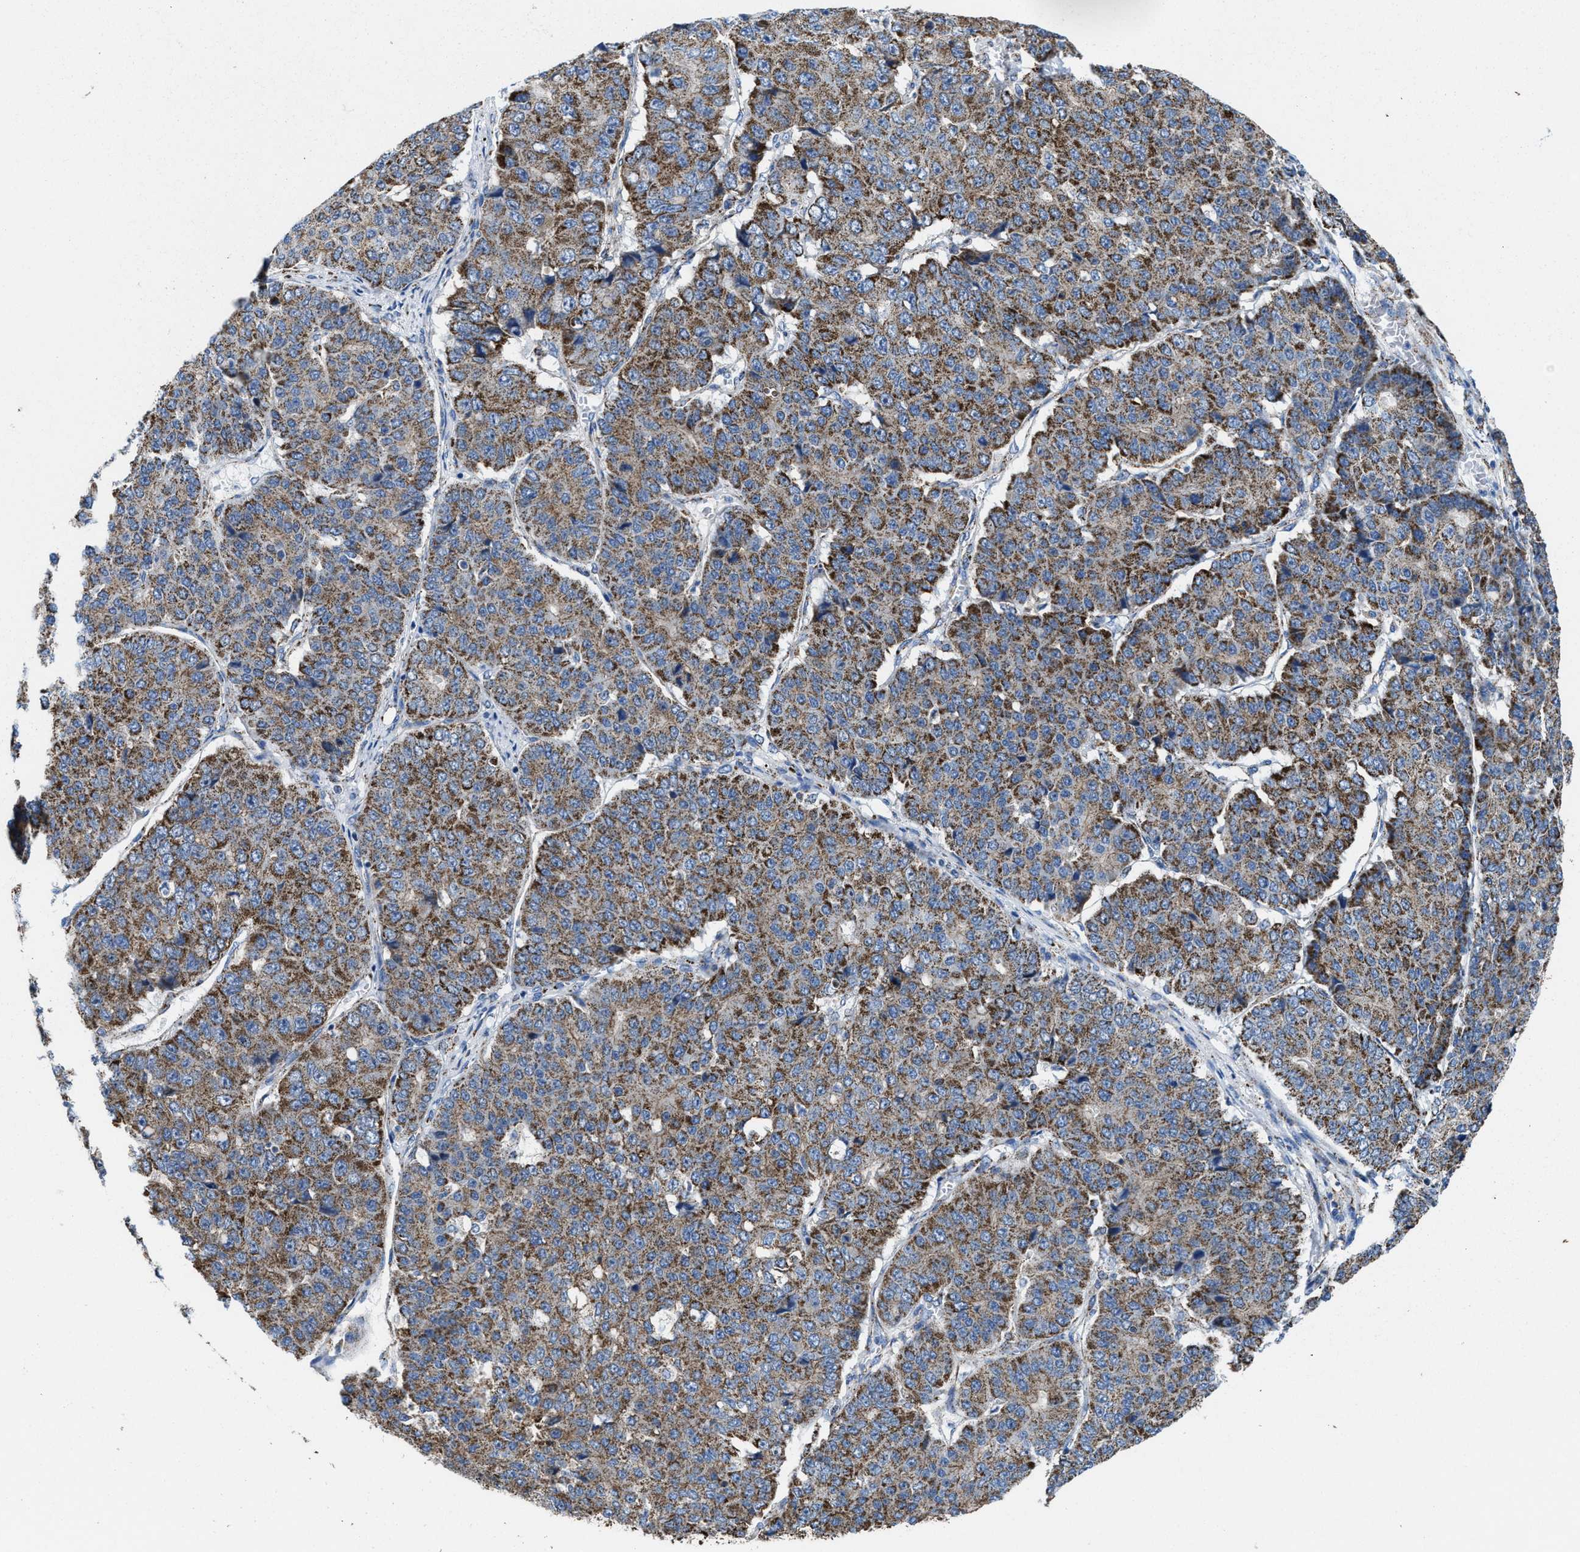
{"staining": {"intensity": "moderate", "quantity": ">75%", "location": "cytoplasmic/membranous"}, "tissue": "pancreatic cancer", "cell_type": "Tumor cells", "image_type": "cancer", "snomed": [{"axis": "morphology", "description": "Adenocarcinoma, NOS"}, {"axis": "topography", "description": "Pancreas"}], "caption": "Protein staining reveals moderate cytoplasmic/membranous staining in approximately >75% of tumor cells in pancreatic cancer (adenocarcinoma). (IHC, brightfield microscopy, high magnification).", "gene": "ALDH1B1", "patient": {"sex": "male", "age": 50}}